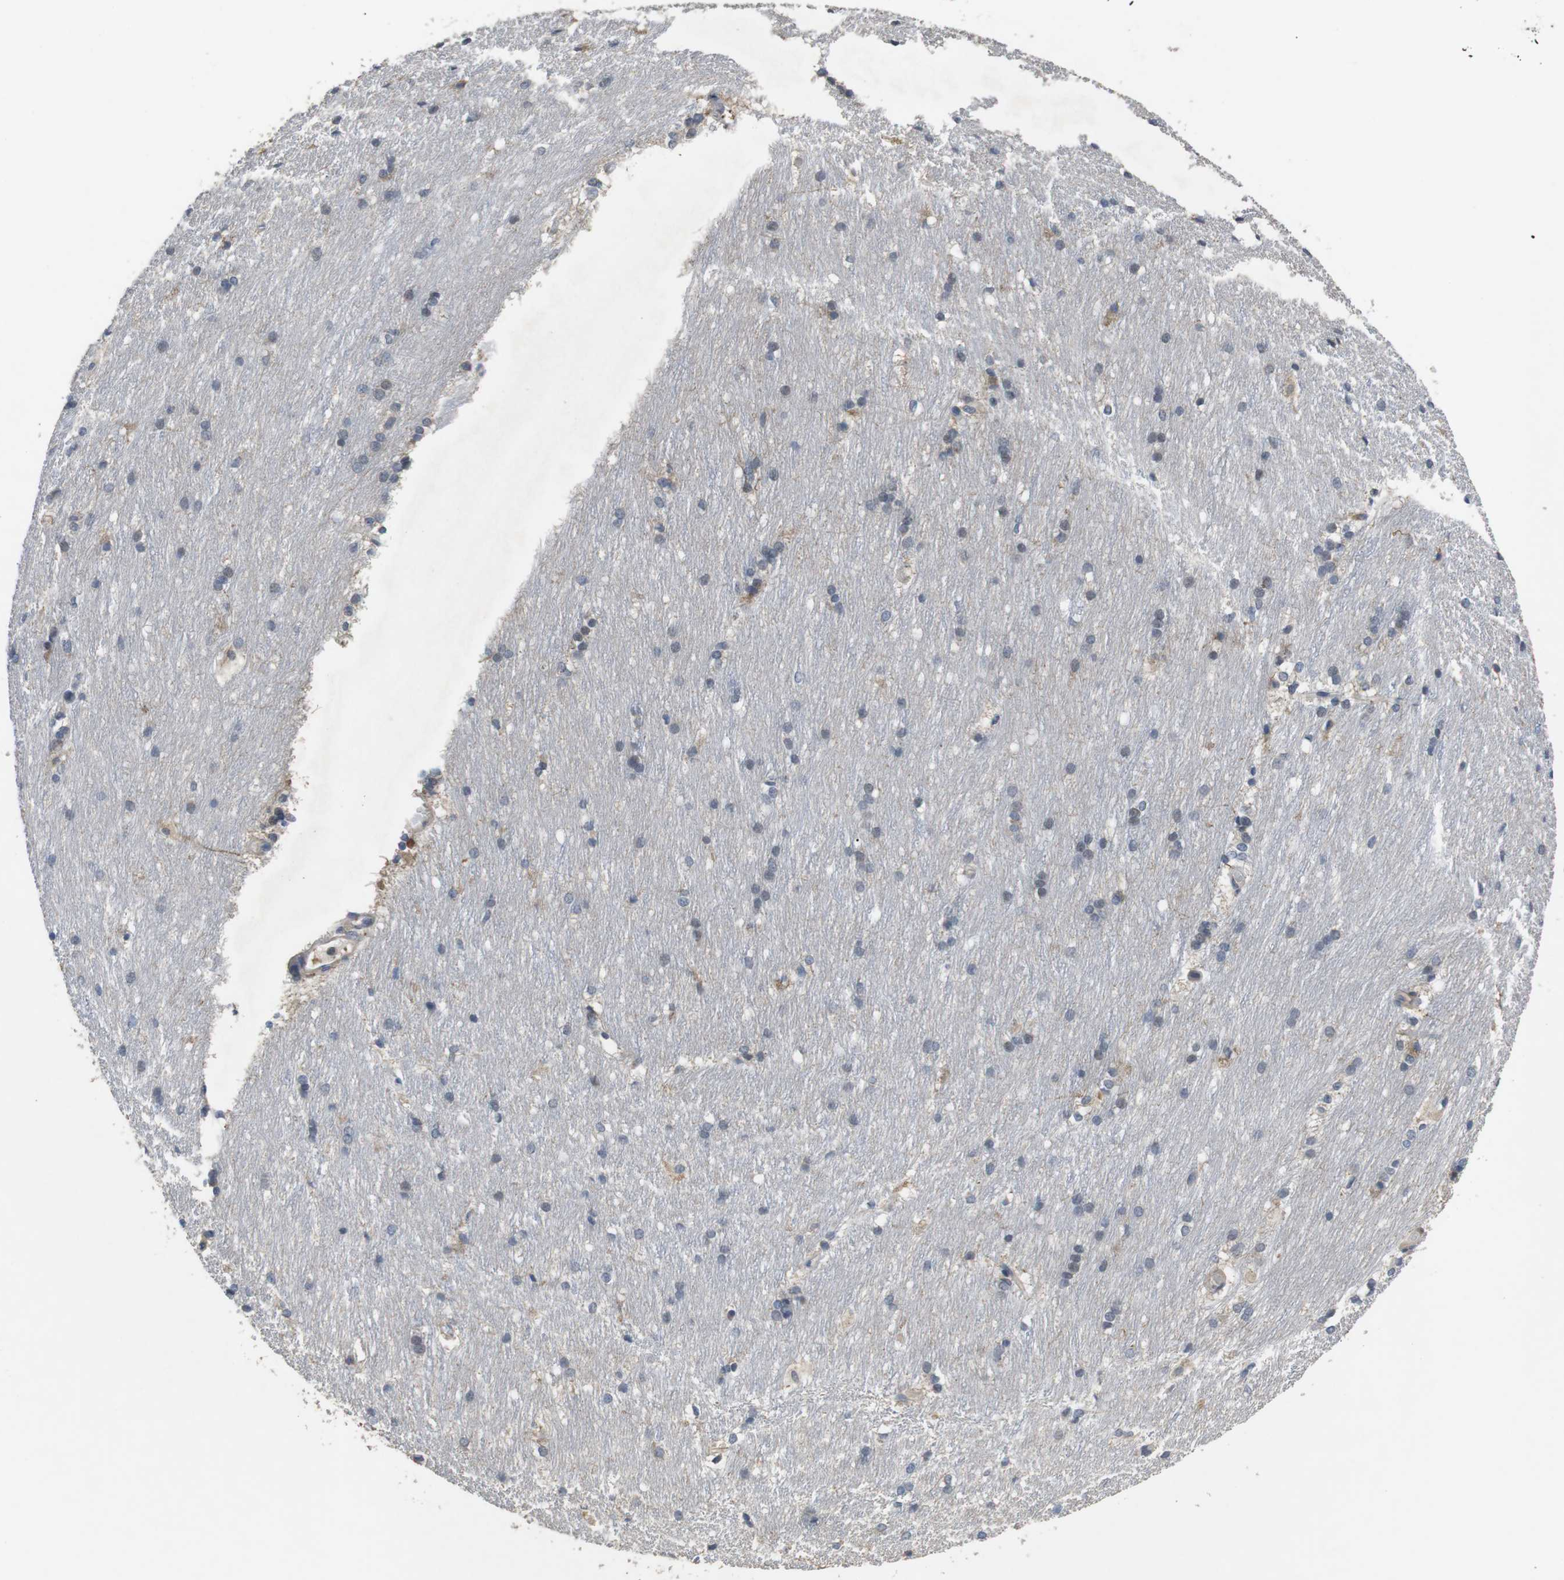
{"staining": {"intensity": "weak", "quantity": "<25%", "location": "cytoplasmic/membranous"}, "tissue": "caudate", "cell_type": "Glial cells", "image_type": "normal", "snomed": [{"axis": "morphology", "description": "Normal tissue, NOS"}, {"axis": "topography", "description": "Lateral ventricle wall"}], "caption": "Glial cells show no significant staining in benign caudate. (Brightfield microscopy of DAB (3,3'-diaminobenzidine) immunohistochemistry (IHC) at high magnification).", "gene": "ADGRL3", "patient": {"sex": "female", "age": 19}}